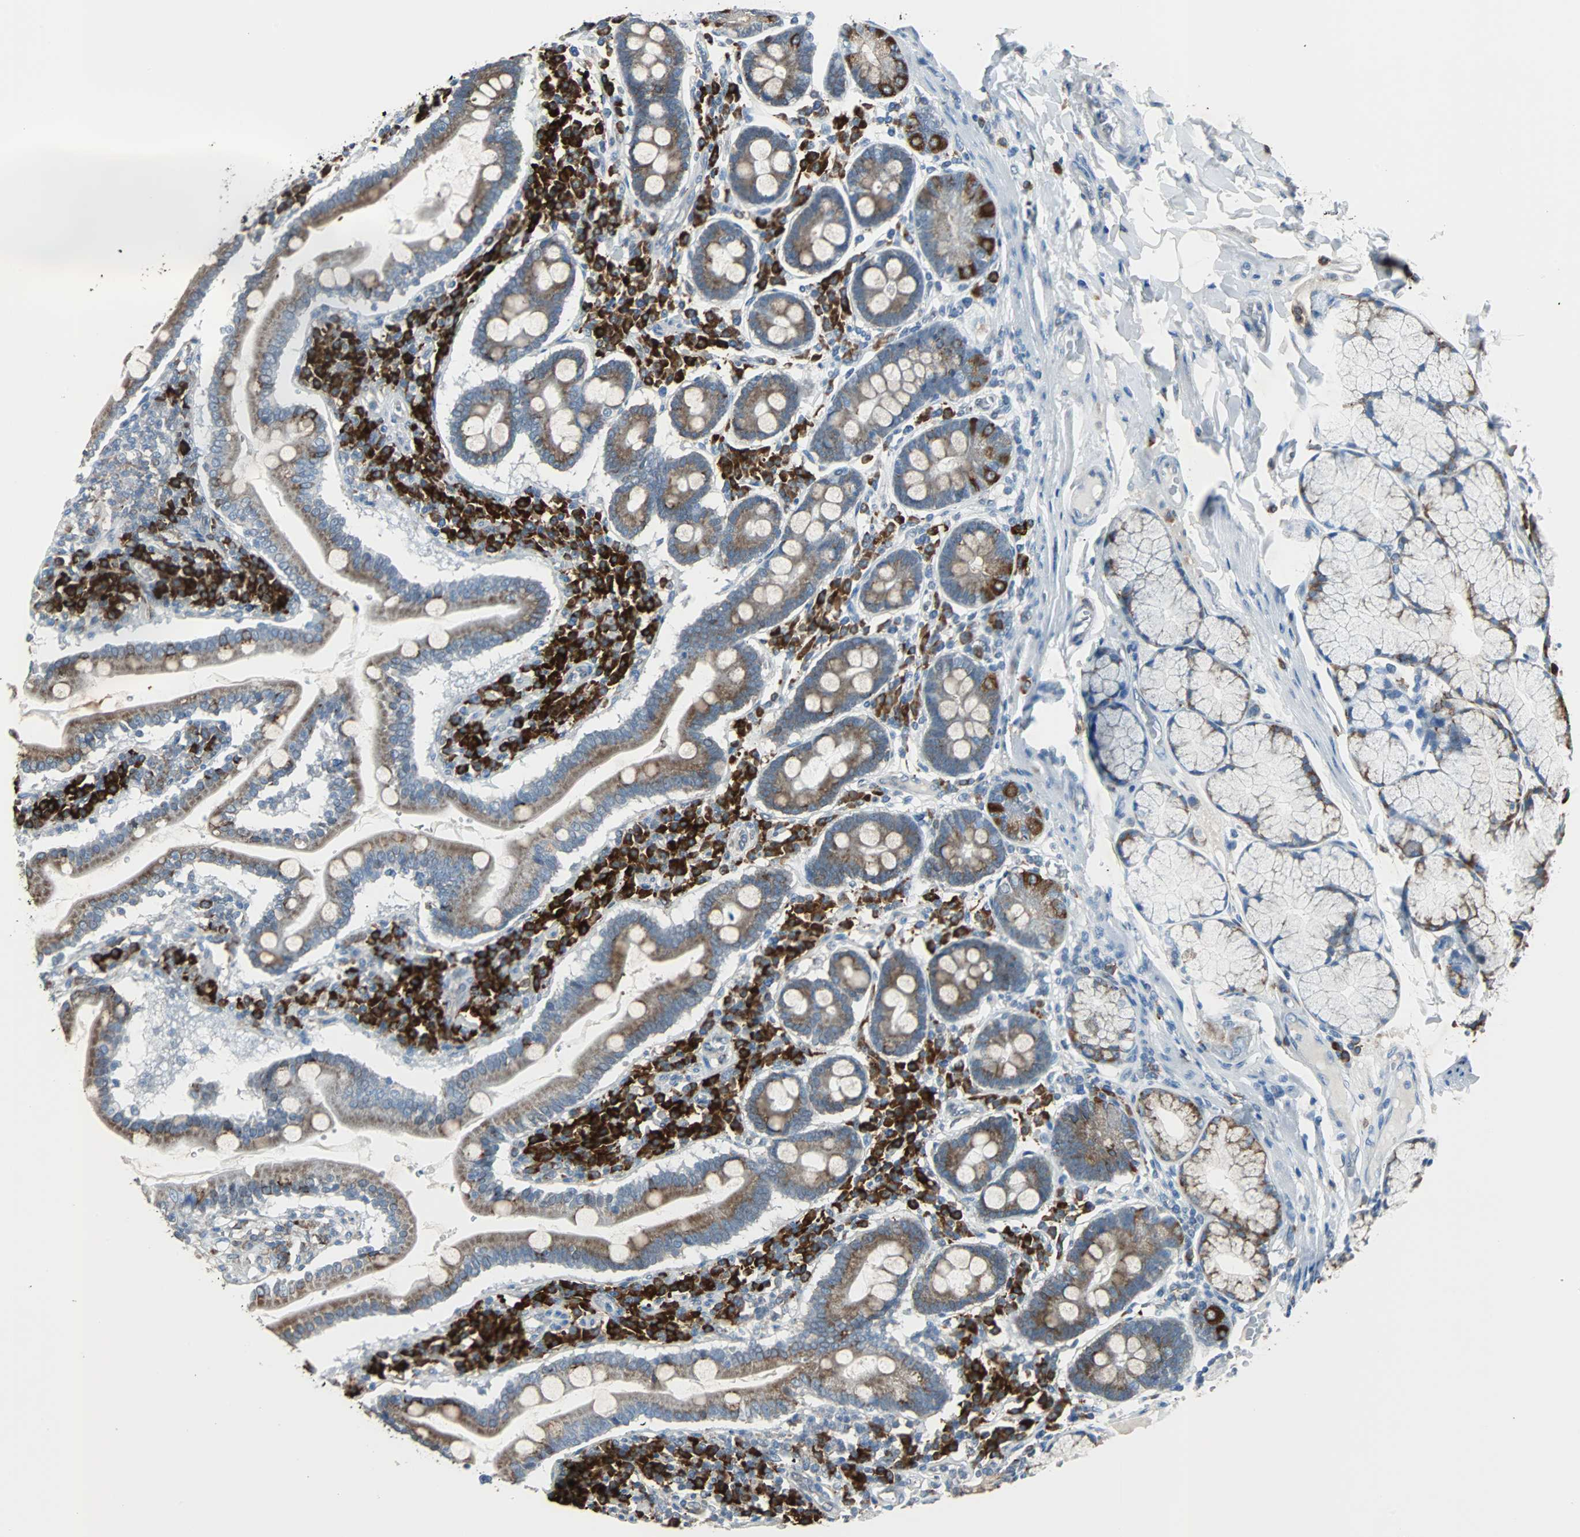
{"staining": {"intensity": "moderate", "quantity": "25%-75%", "location": "cytoplasmic/membranous"}, "tissue": "duodenum", "cell_type": "Glandular cells", "image_type": "normal", "snomed": [{"axis": "morphology", "description": "Normal tissue, NOS"}, {"axis": "topography", "description": "Duodenum"}], "caption": "Immunohistochemistry micrograph of normal duodenum stained for a protein (brown), which reveals medium levels of moderate cytoplasmic/membranous expression in approximately 25%-75% of glandular cells.", "gene": "PDIA4", "patient": {"sex": "male", "age": 50}}